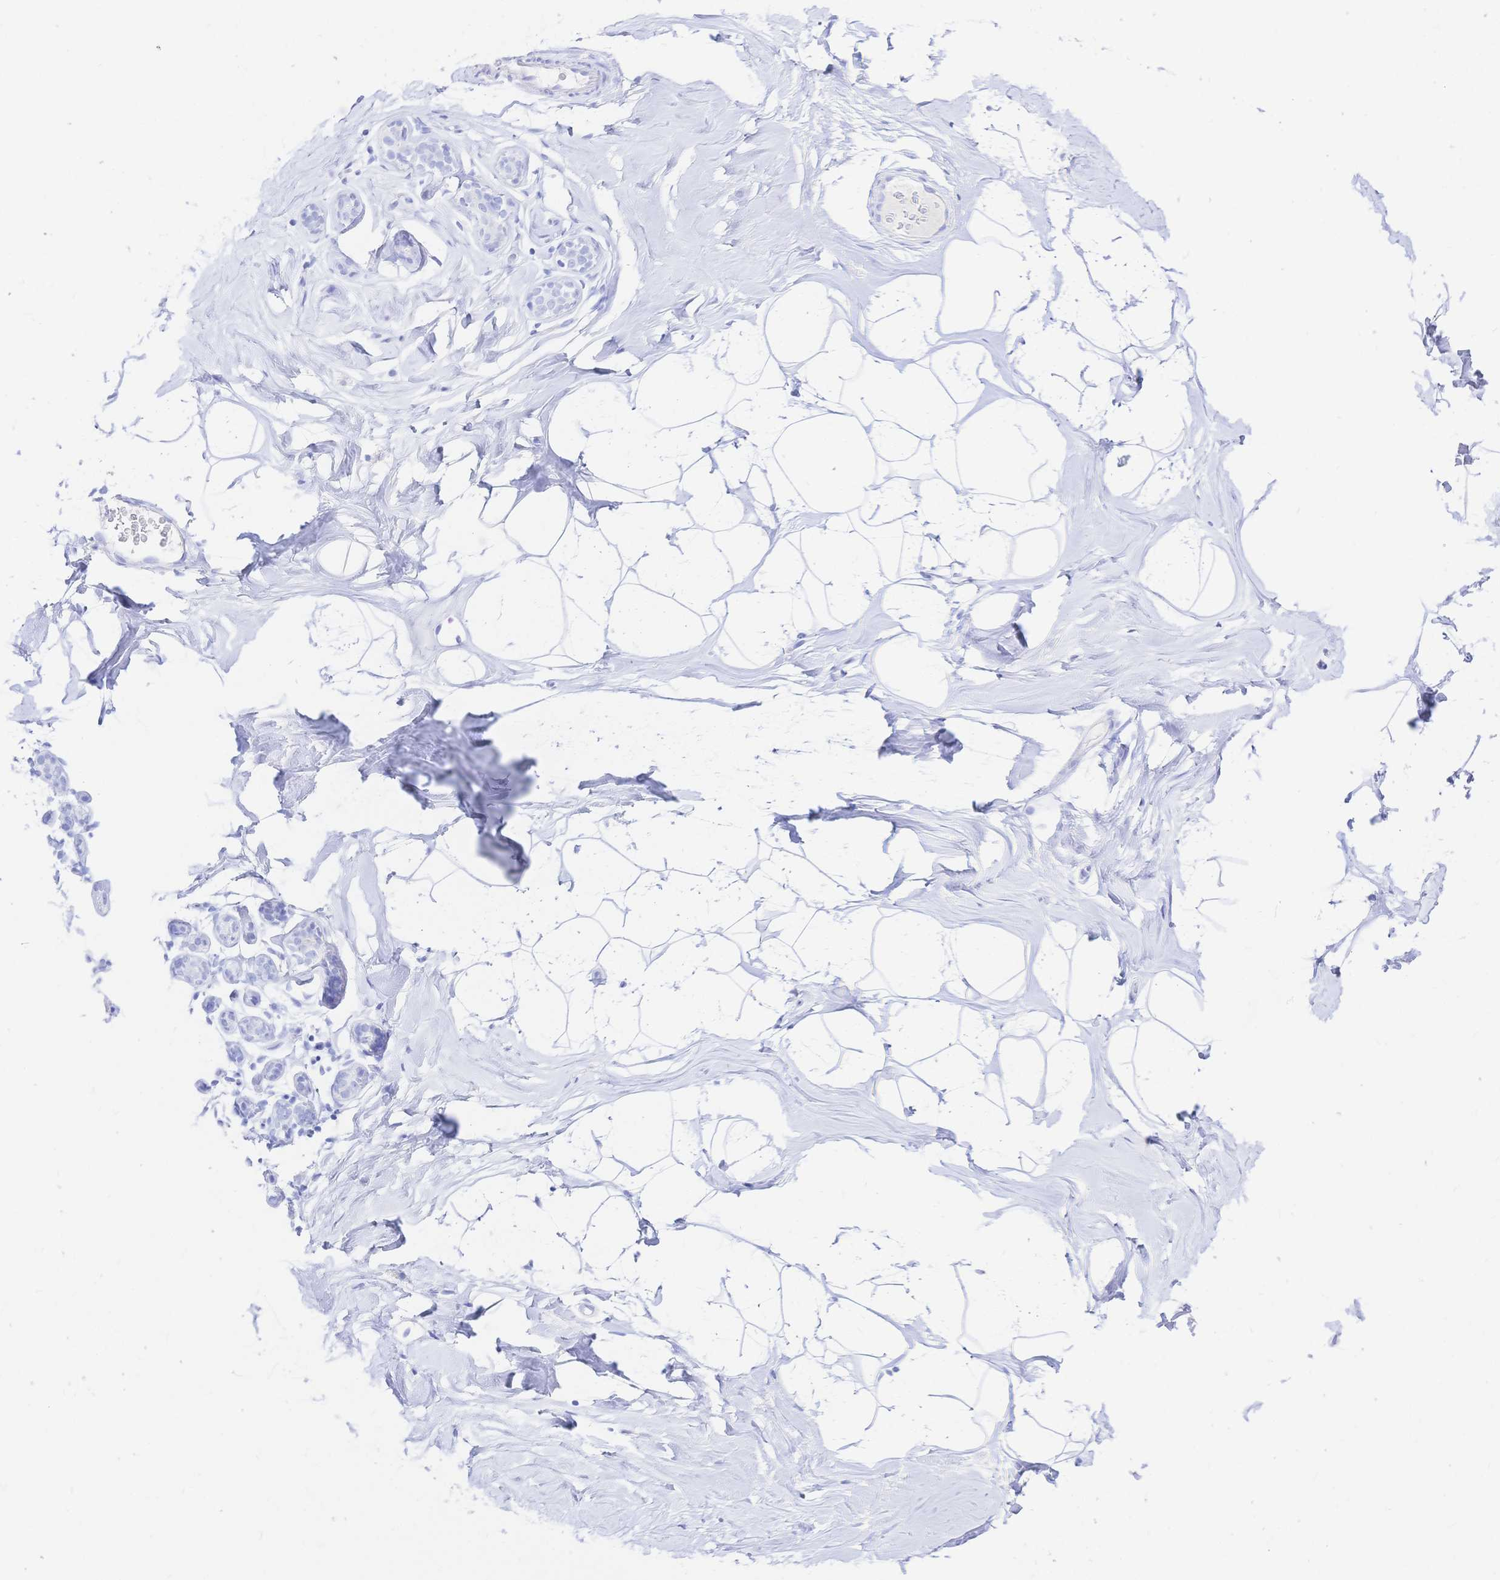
{"staining": {"intensity": "negative", "quantity": "none", "location": "none"}, "tissue": "breast", "cell_type": "Adipocytes", "image_type": "normal", "snomed": [{"axis": "morphology", "description": "Normal tissue, NOS"}, {"axis": "topography", "description": "Breast"}], "caption": "A high-resolution image shows immunohistochemistry (IHC) staining of normal breast, which displays no significant positivity in adipocytes.", "gene": "UMOD", "patient": {"sex": "female", "age": 32}}